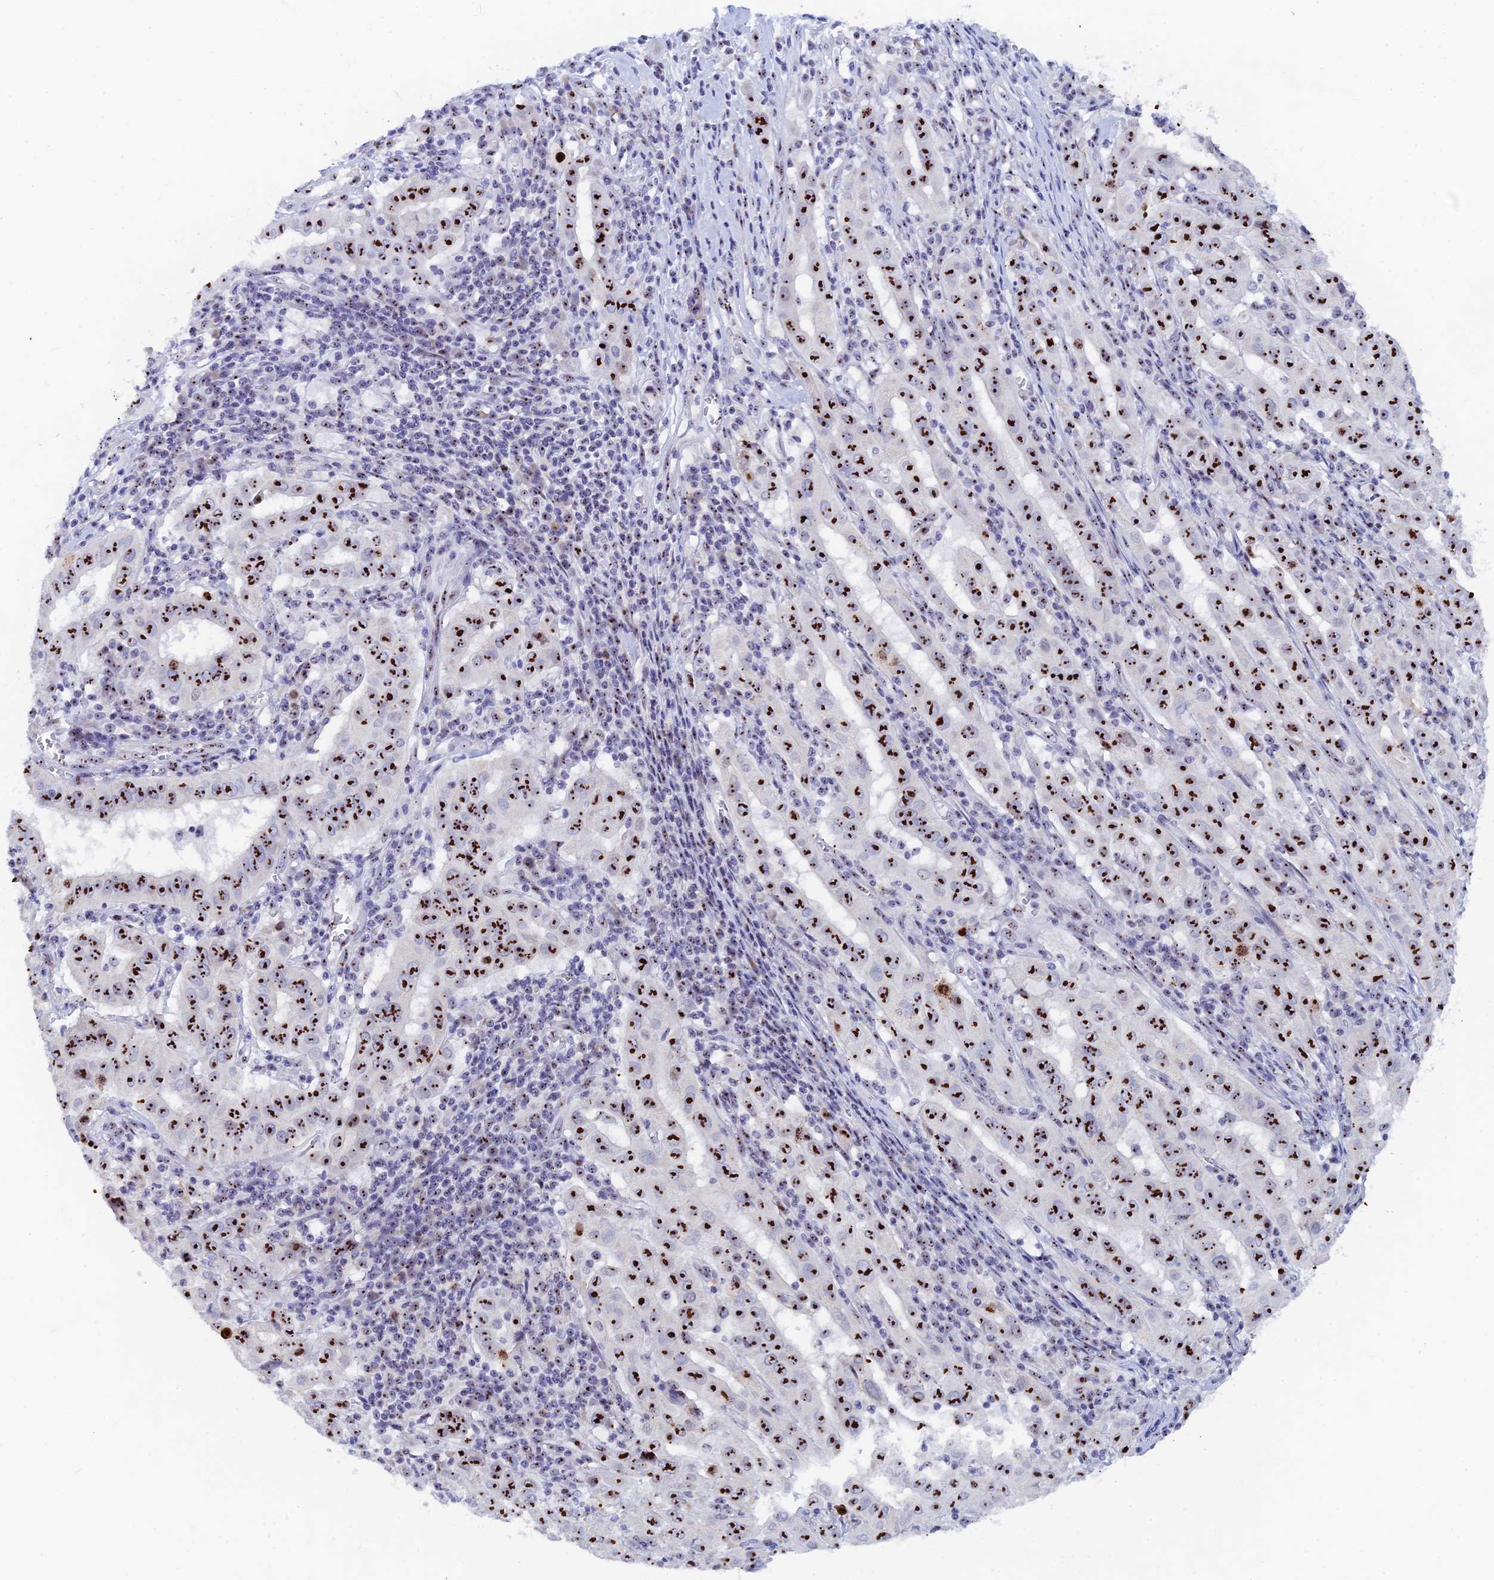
{"staining": {"intensity": "strong", "quantity": ">75%", "location": "nuclear"}, "tissue": "pancreatic cancer", "cell_type": "Tumor cells", "image_type": "cancer", "snomed": [{"axis": "morphology", "description": "Adenocarcinoma, NOS"}, {"axis": "topography", "description": "Pancreas"}], "caption": "Human pancreatic cancer stained with a protein marker reveals strong staining in tumor cells.", "gene": "RSL1D1", "patient": {"sex": "male", "age": 63}}